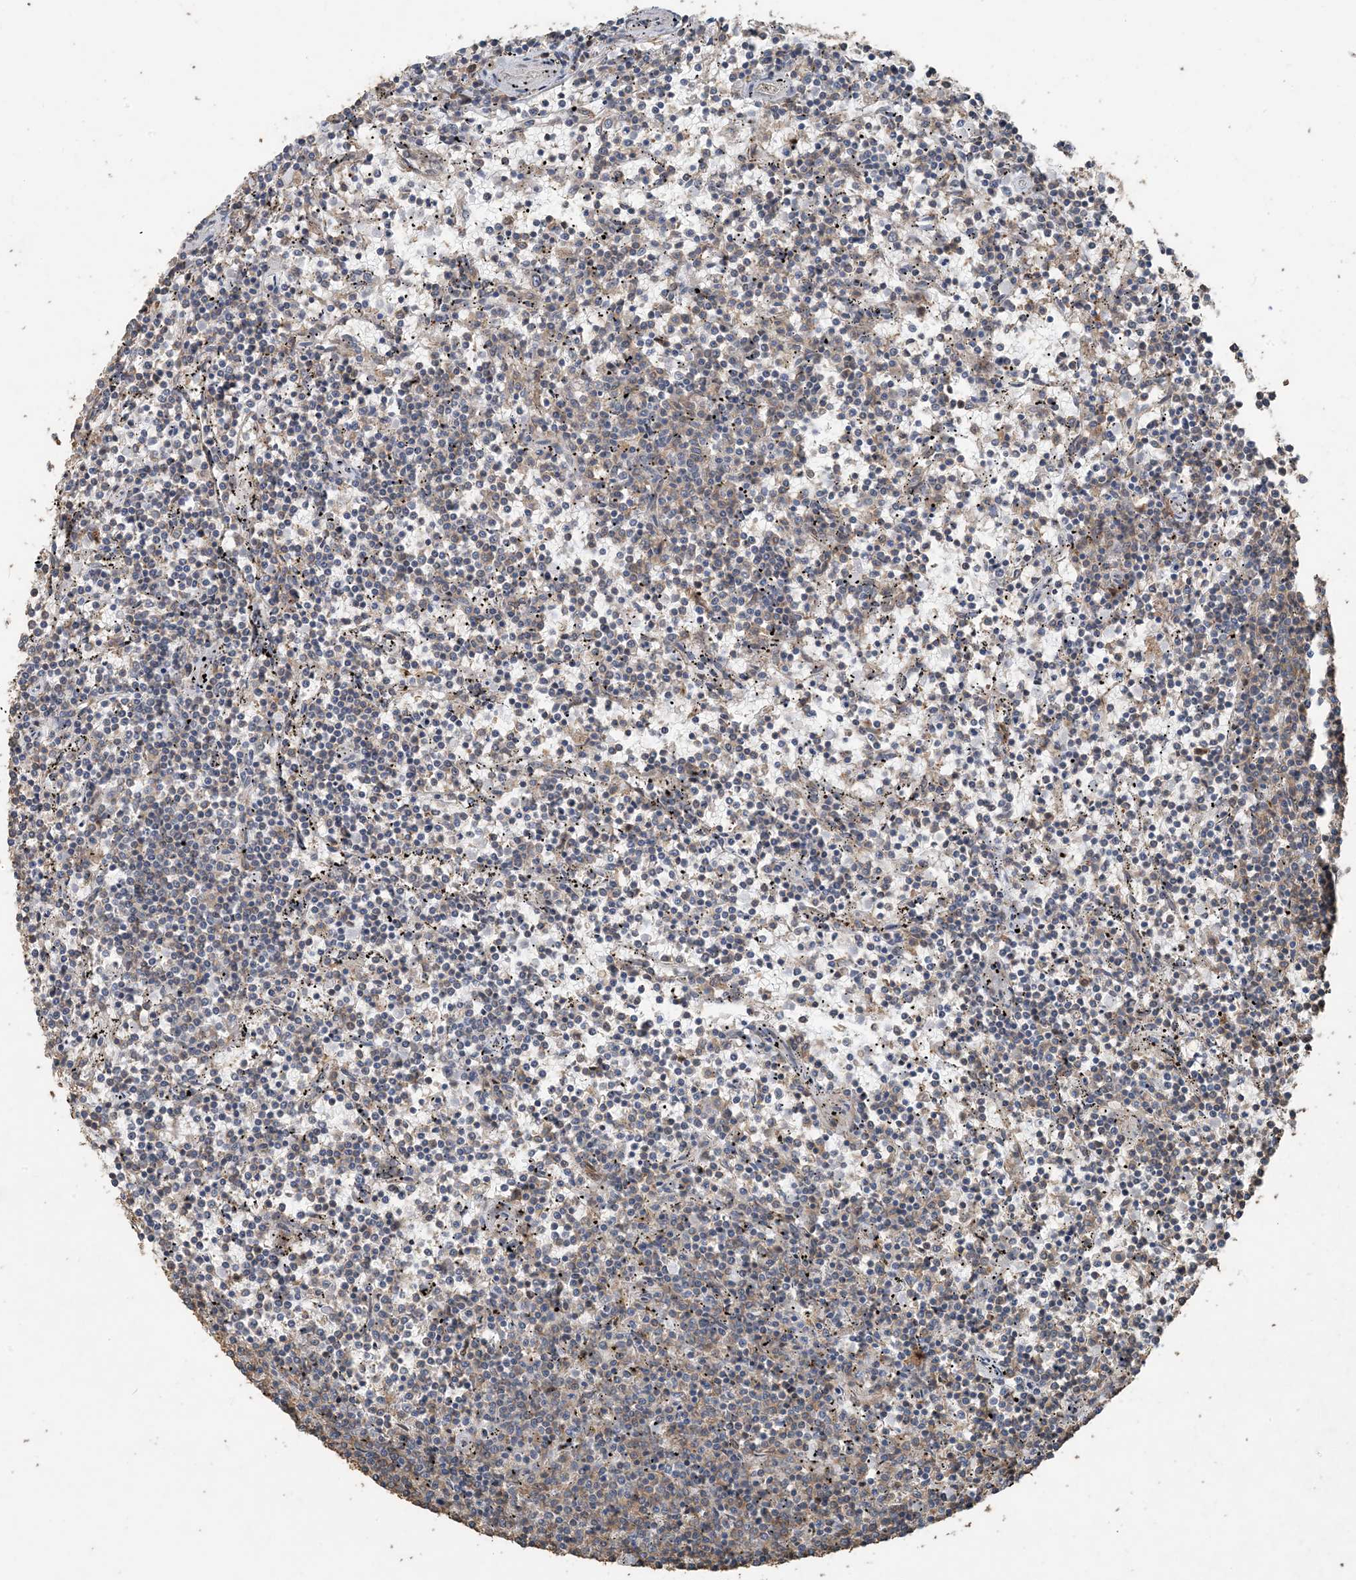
{"staining": {"intensity": "negative", "quantity": "none", "location": "none"}, "tissue": "lymphoma", "cell_type": "Tumor cells", "image_type": "cancer", "snomed": [{"axis": "morphology", "description": "Malignant lymphoma, non-Hodgkin's type, Low grade"}, {"axis": "topography", "description": "Spleen"}], "caption": "This is a histopathology image of immunohistochemistry staining of low-grade malignant lymphoma, non-Hodgkin's type, which shows no positivity in tumor cells.", "gene": "ZC3H12A", "patient": {"sex": "female", "age": 50}}